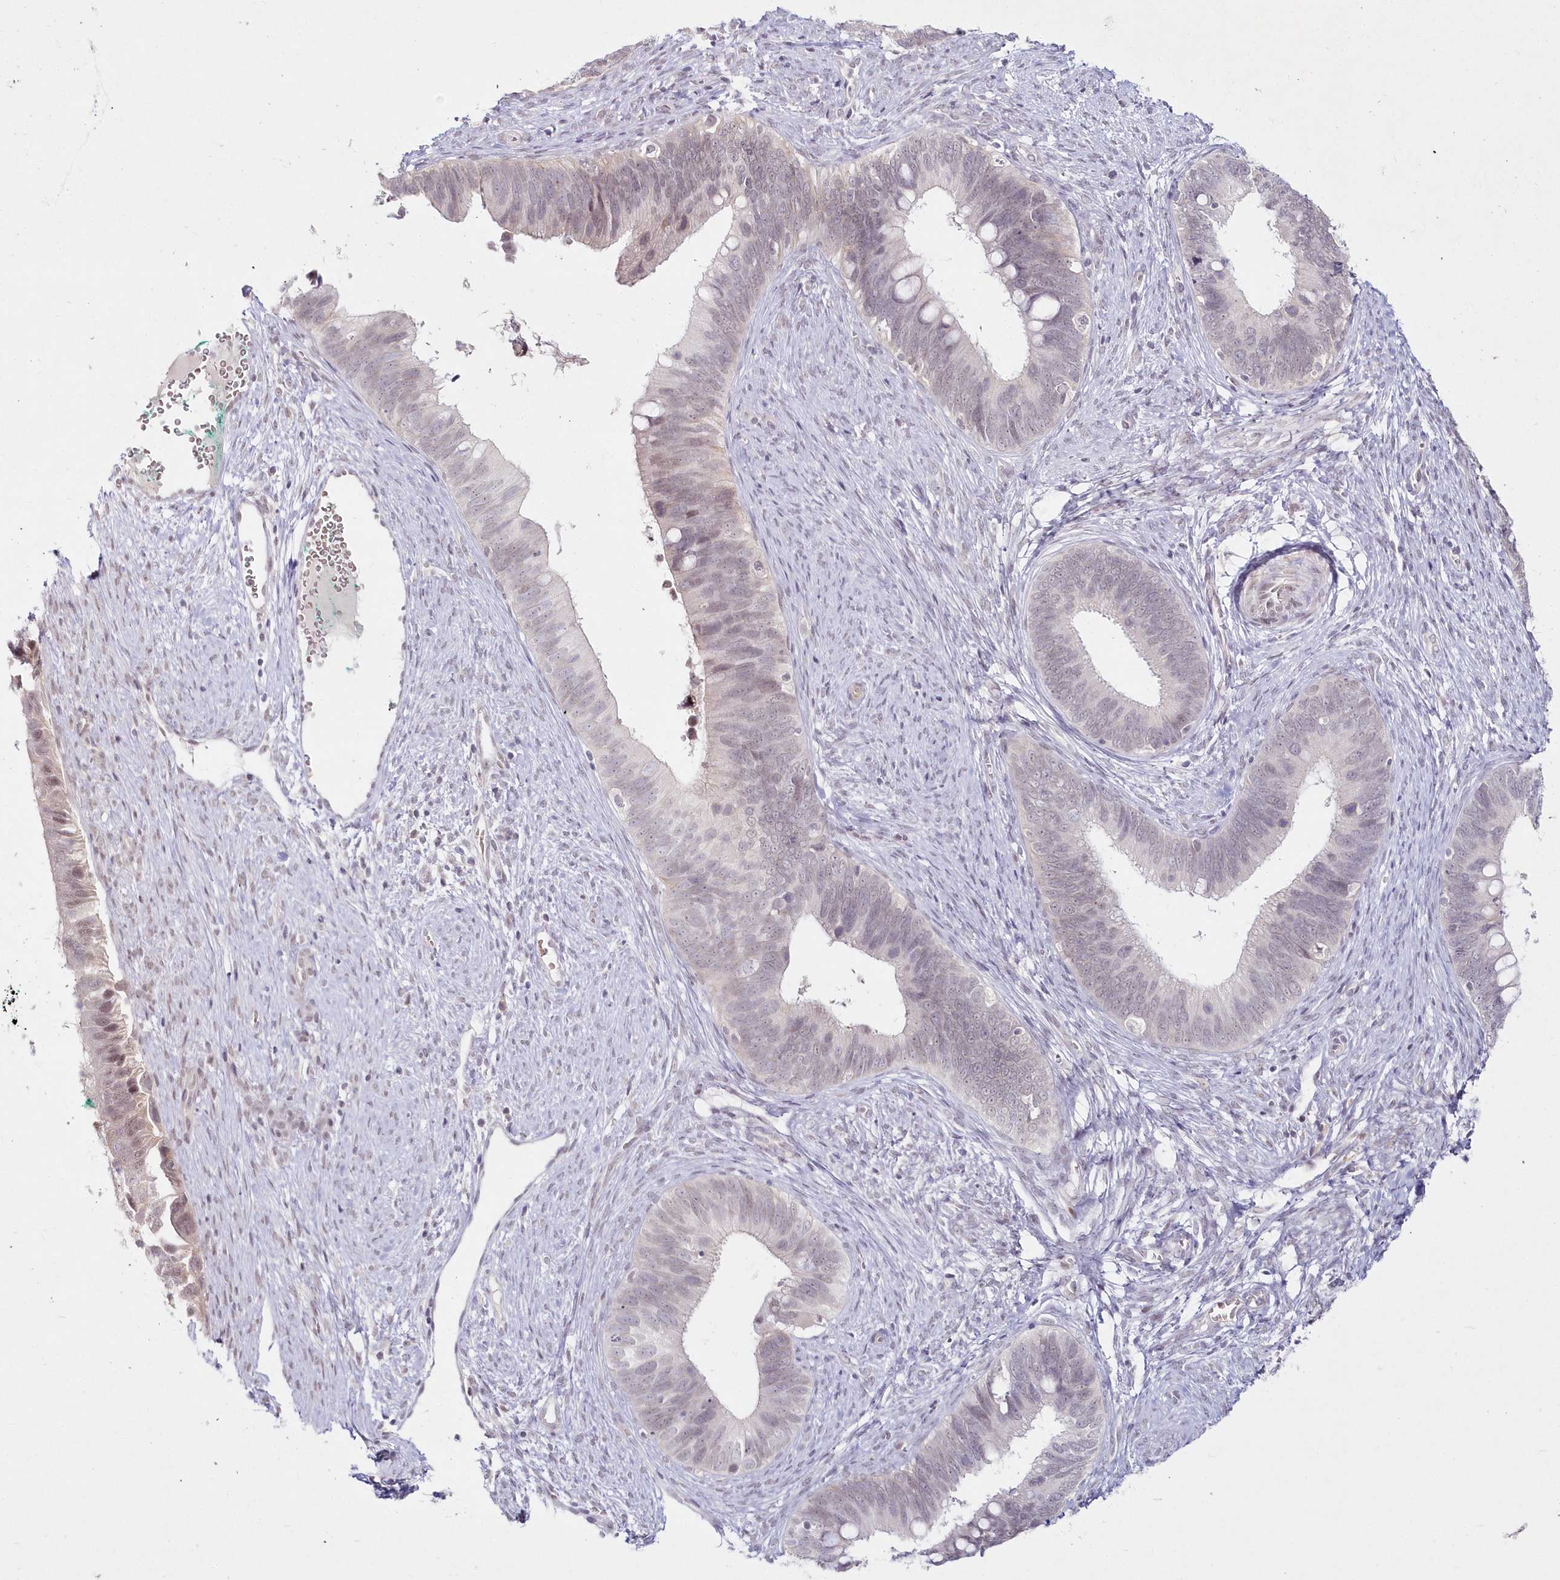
{"staining": {"intensity": "negative", "quantity": "none", "location": "none"}, "tissue": "cervical cancer", "cell_type": "Tumor cells", "image_type": "cancer", "snomed": [{"axis": "morphology", "description": "Adenocarcinoma, NOS"}, {"axis": "topography", "description": "Cervix"}], "caption": "Immunohistochemical staining of cervical cancer reveals no significant positivity in tumor cells. (Brightfield microscopy of DAB (3,3'-diaminobenzidine) immunohistochemistry (IHC) at high magnification).", "gene": "HYCC2", "patient": {"sex": "female", "age": 42}}